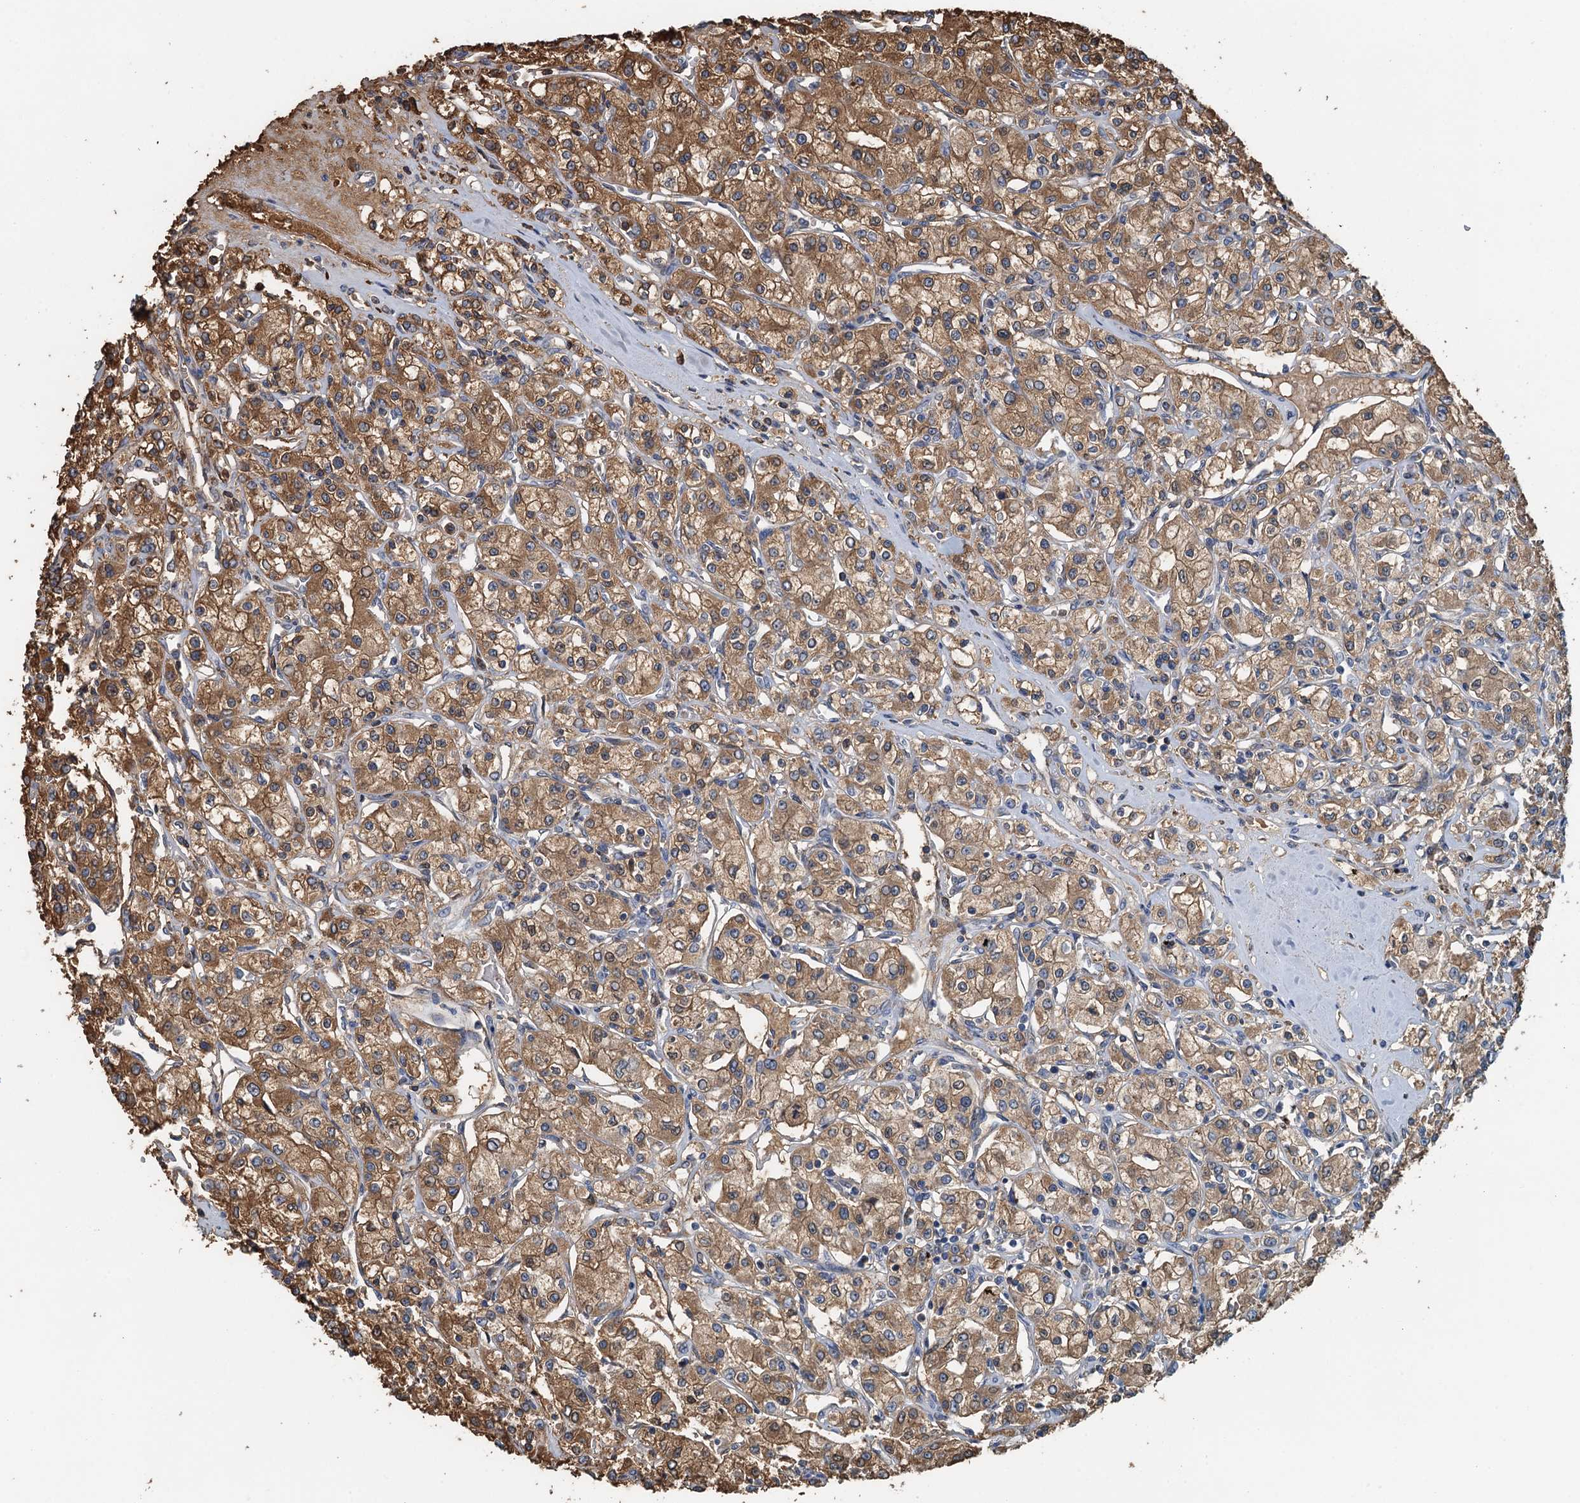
{"staining": {"intensity": "moderate", "quantity": ">75%", "location": "cytoplasmic/membranous"}, "tissue": "renal cancer", "cell_type": "Tumor cells", "image_type": "cancer", "snomed": [{"axis": "morphology", "description": "Adenocarcinoma, NOS"}, {"axis": "topography", "description": "Kidney"}], "caption": "A photomicrograph of renal adenocarcinoma stained for a protein reveals moderate cytoplasmic/membranous brown staining in tumor cells.", "gene": "LSM14B", "patient": {"sex": "female", "age": 59}}